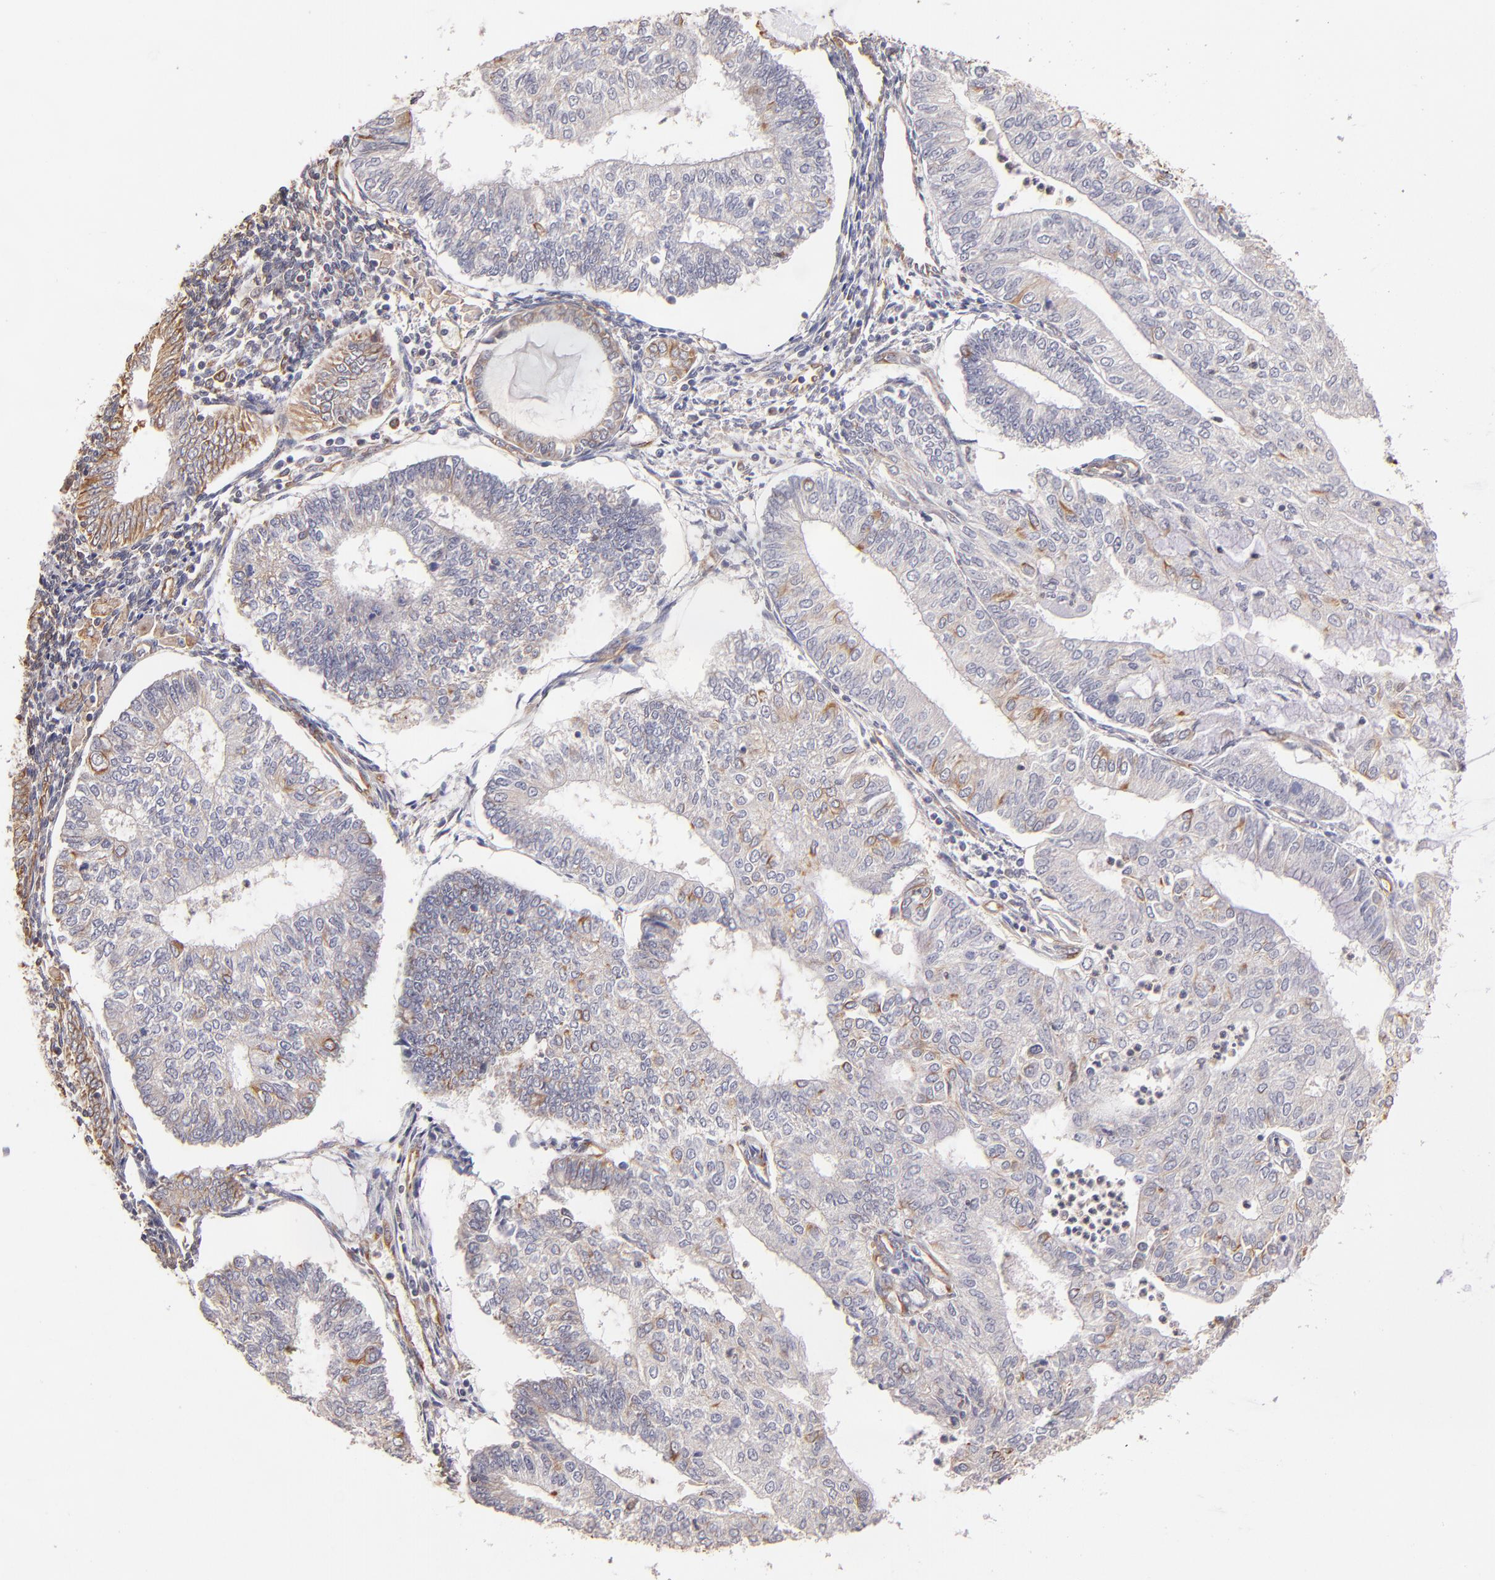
{"staining": {"intensity": "weak", "quantity": "<25%", "location": "cytoplasmic/membranous"}, "tissue": "endometrial cancer", "cell_type": "Tumor cells", "image_type": "cancer", "snomed": [{"axis": "morphology", "description": "Adenocarcinoma, NOS"}, {"axis": "topography", "description": "Endometrium"}], "caption": "High magnification brightfield microscopy of endometrial cancer stained with DAB (3,3'-diaminobenzidine) (brown) and counterstained with hematoxylin (blue): tumor cells show no significant expression. (Brightfield microscopy of DAB (3,3'-diaminobenzidine) immunohistochemistry (IHC) at high magnification).", "gene": "ABCC1", "patient": {"sex": "female", "age": 59}}